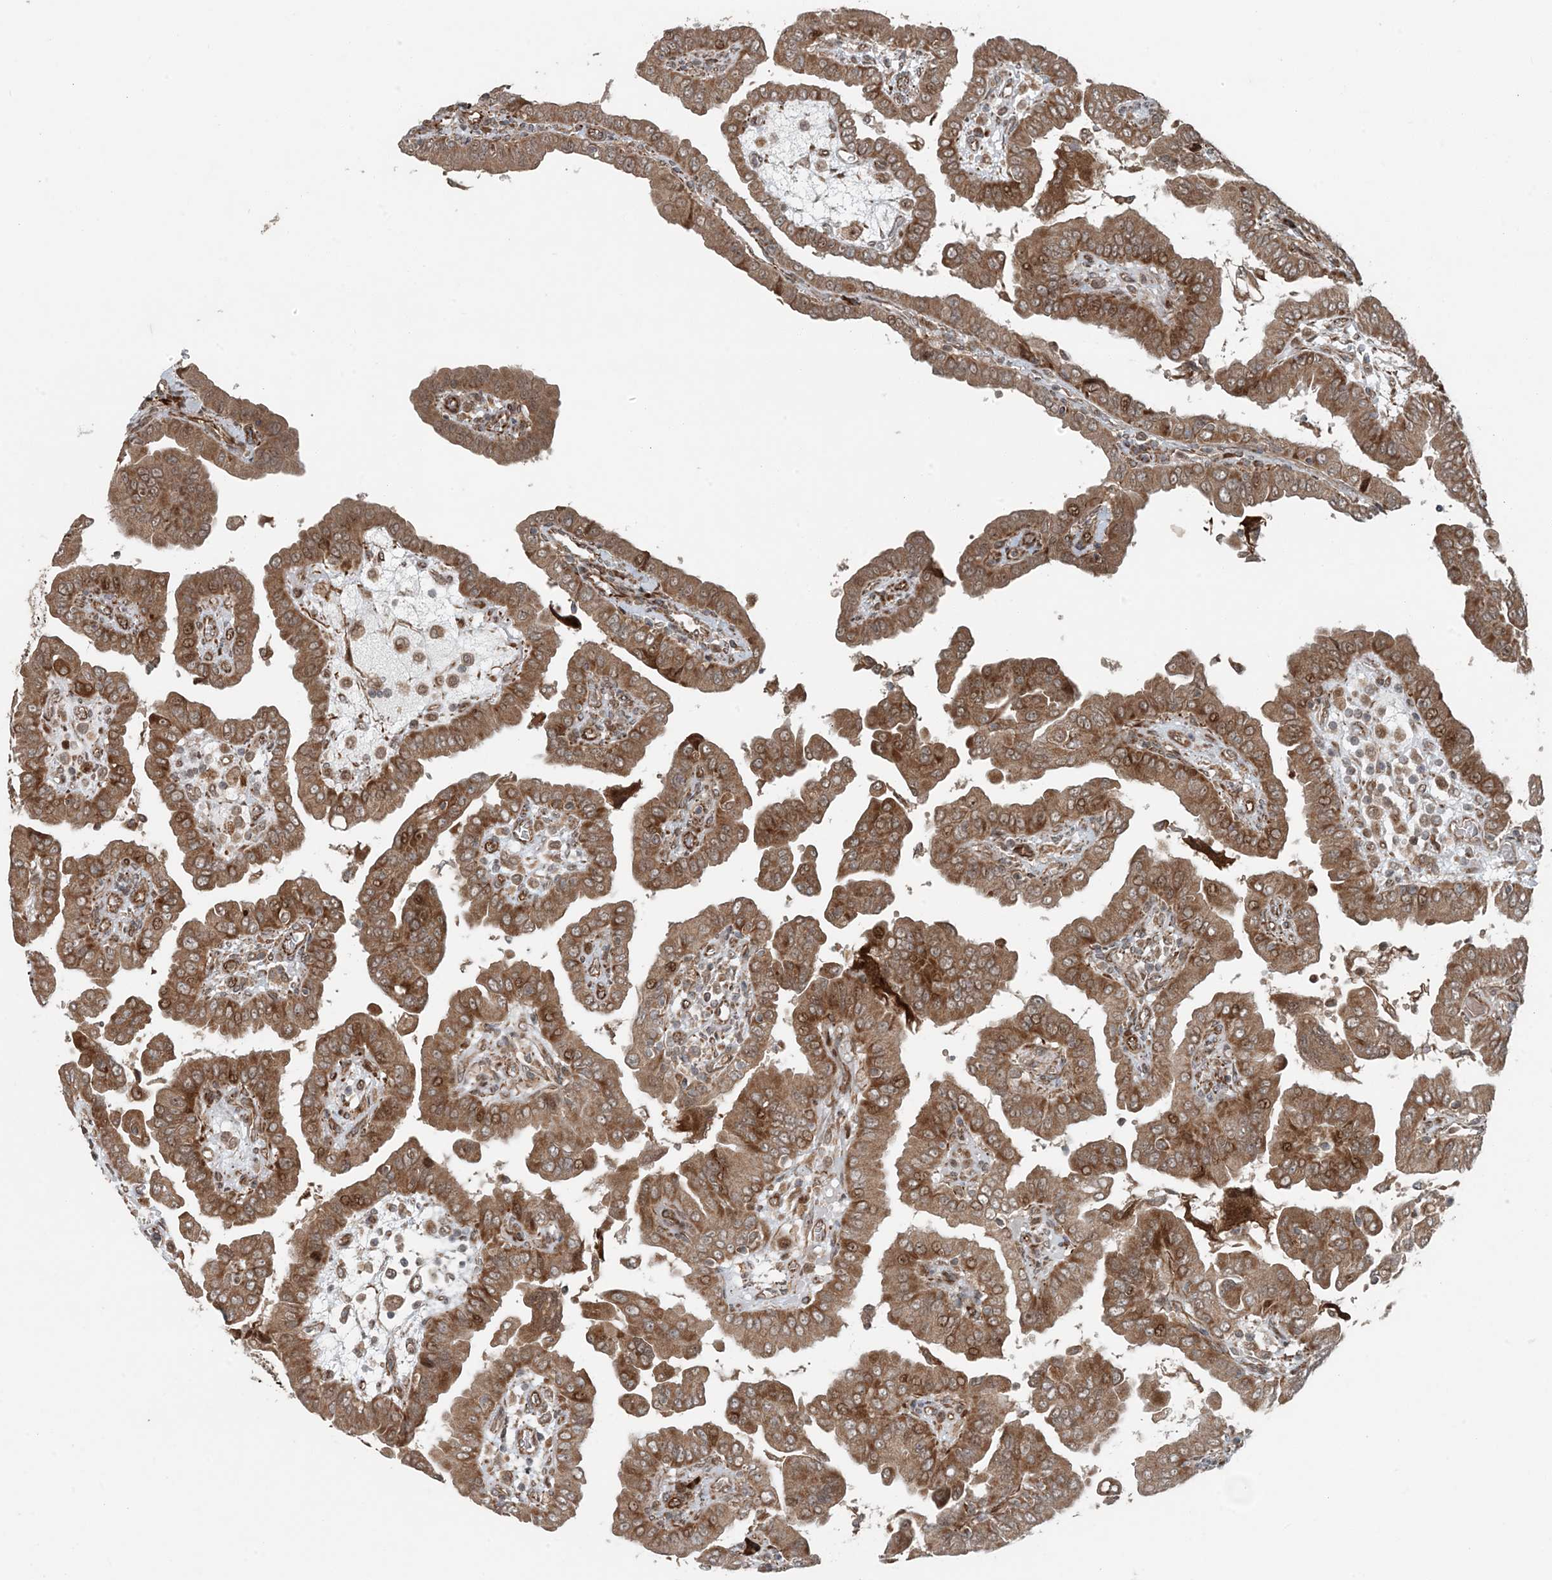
{"staining": {"intensity": "moderate", "quantity": ">75%", "location": "cytoplasmic/membranous,nuclear"}, "tissue": "thyroid cancer", "cell_type": "Tumor cells", "image_type": "cancer", "snomed": [{"axis": "morphology", "description": "Papillary adenocarcinoma, NOS"}, {"axis": "topography", "description": "Thyroid gland"}], "caption": "This photomicrograph demonstrates immunohistochemistry (IHC) staining of thyroid papillary adenocarcinoma, with medium moderate cytoplasmic/membranous and nuclear expression in approximately >75% of tumor cells.", "gene": "EDEM2", "patient": {"sex": "male", "age": 33}}